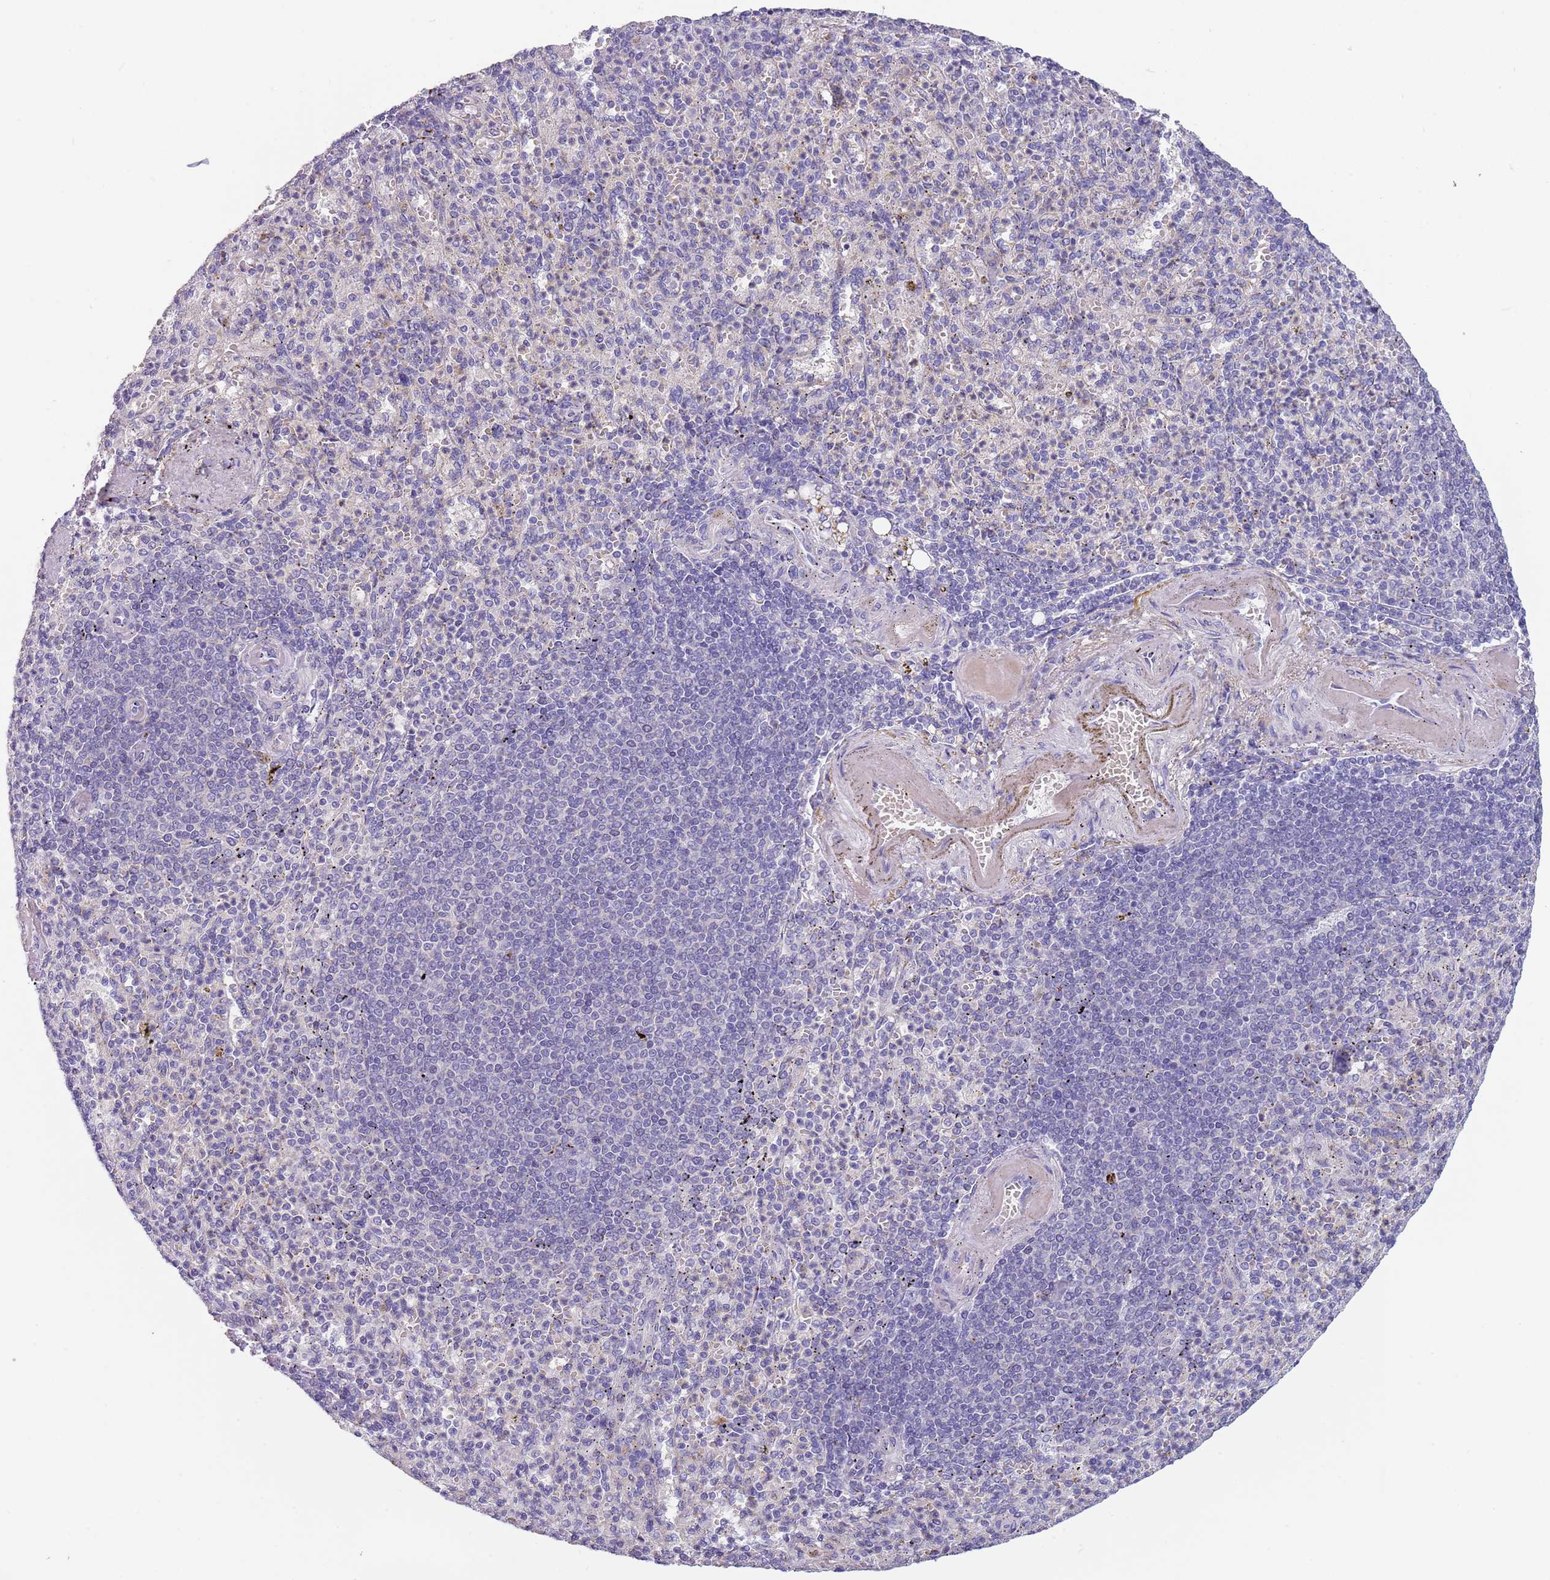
{"staining": {"intensity": "negative", "quantity": "none", "location": "none"}, "tissue": "spleen", "cell_type": "Cells in red pulp", "image_type": "normal", "snomed": [{"axis": "morphology", "description": "Normal tissue, NOS"}, {"axis": "topography", "description": "Spleen"}], "caption": "DAB (3,3'-diaminobenzidine) immunohistochemical staining of normal human spleen exhibits no significant positivity in cells in red pulp. Brightfield microscopy of immunohistochemistry (IHC) stained with DAB (3,3'-diaminobenzidine) (brown) and hematoxylin (blue), captured at high magnification.", "gene": "MAN1C1", "patient": {"sex": "female", "age": 74}}